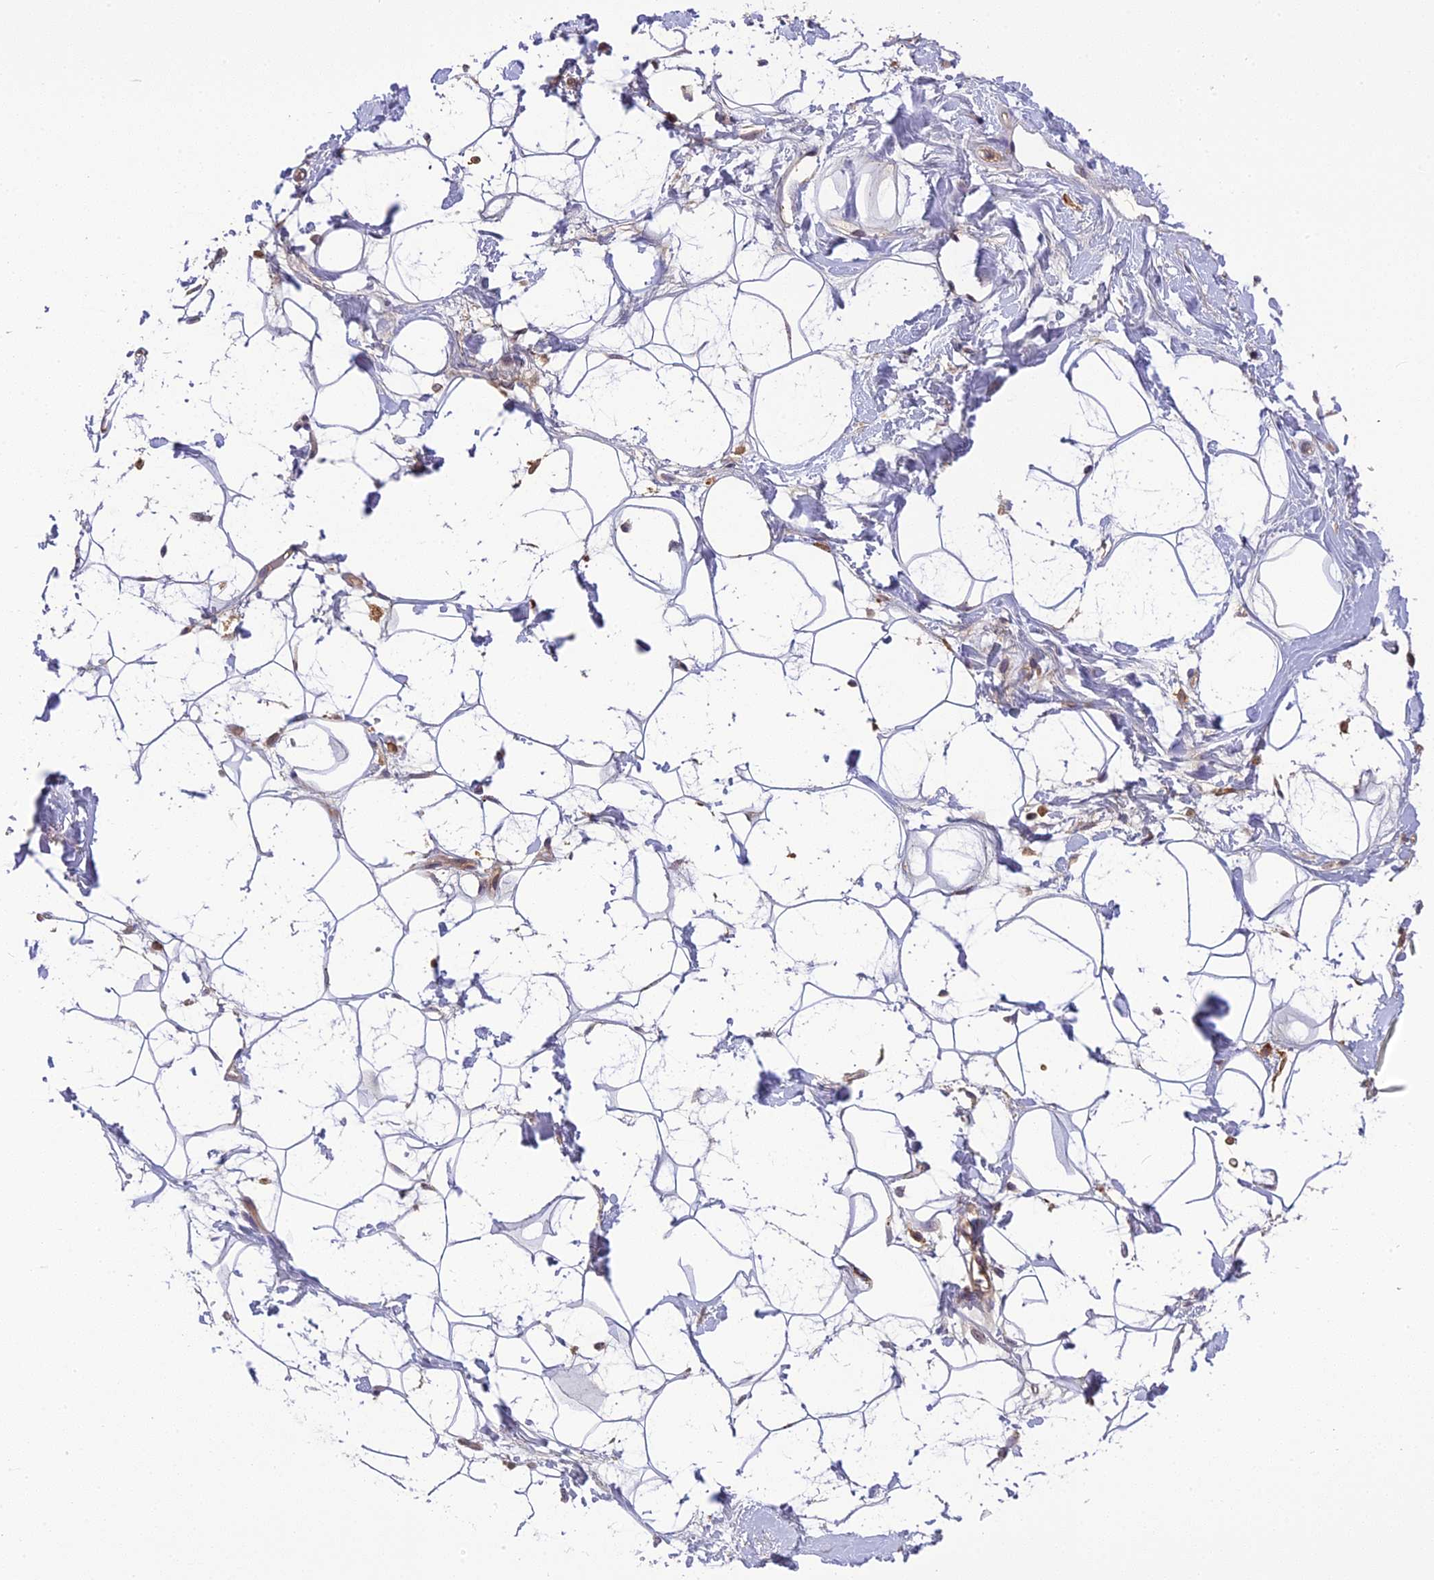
{"staining": {"intensity": "negative", "quantity": "none", "location": "none"}, "tissue": "adipose tissue", "cell_type": "Adipocytes", "image_type": "normal", "snomed": [{"axis": "morphology", "description": "Normal tissue, NOS"}, {"axis": "topography", "description": "Breast"}], "caption": "Normal adipose tissue was stained to show a protein in brown. There is no significant staining in adipocytes. (DAB (3,3'-diaminobenzidine) IHC with hematoxylin counter stain).", "gene": "FNIP2", "patient": {"sex": "female", "age": 26}}